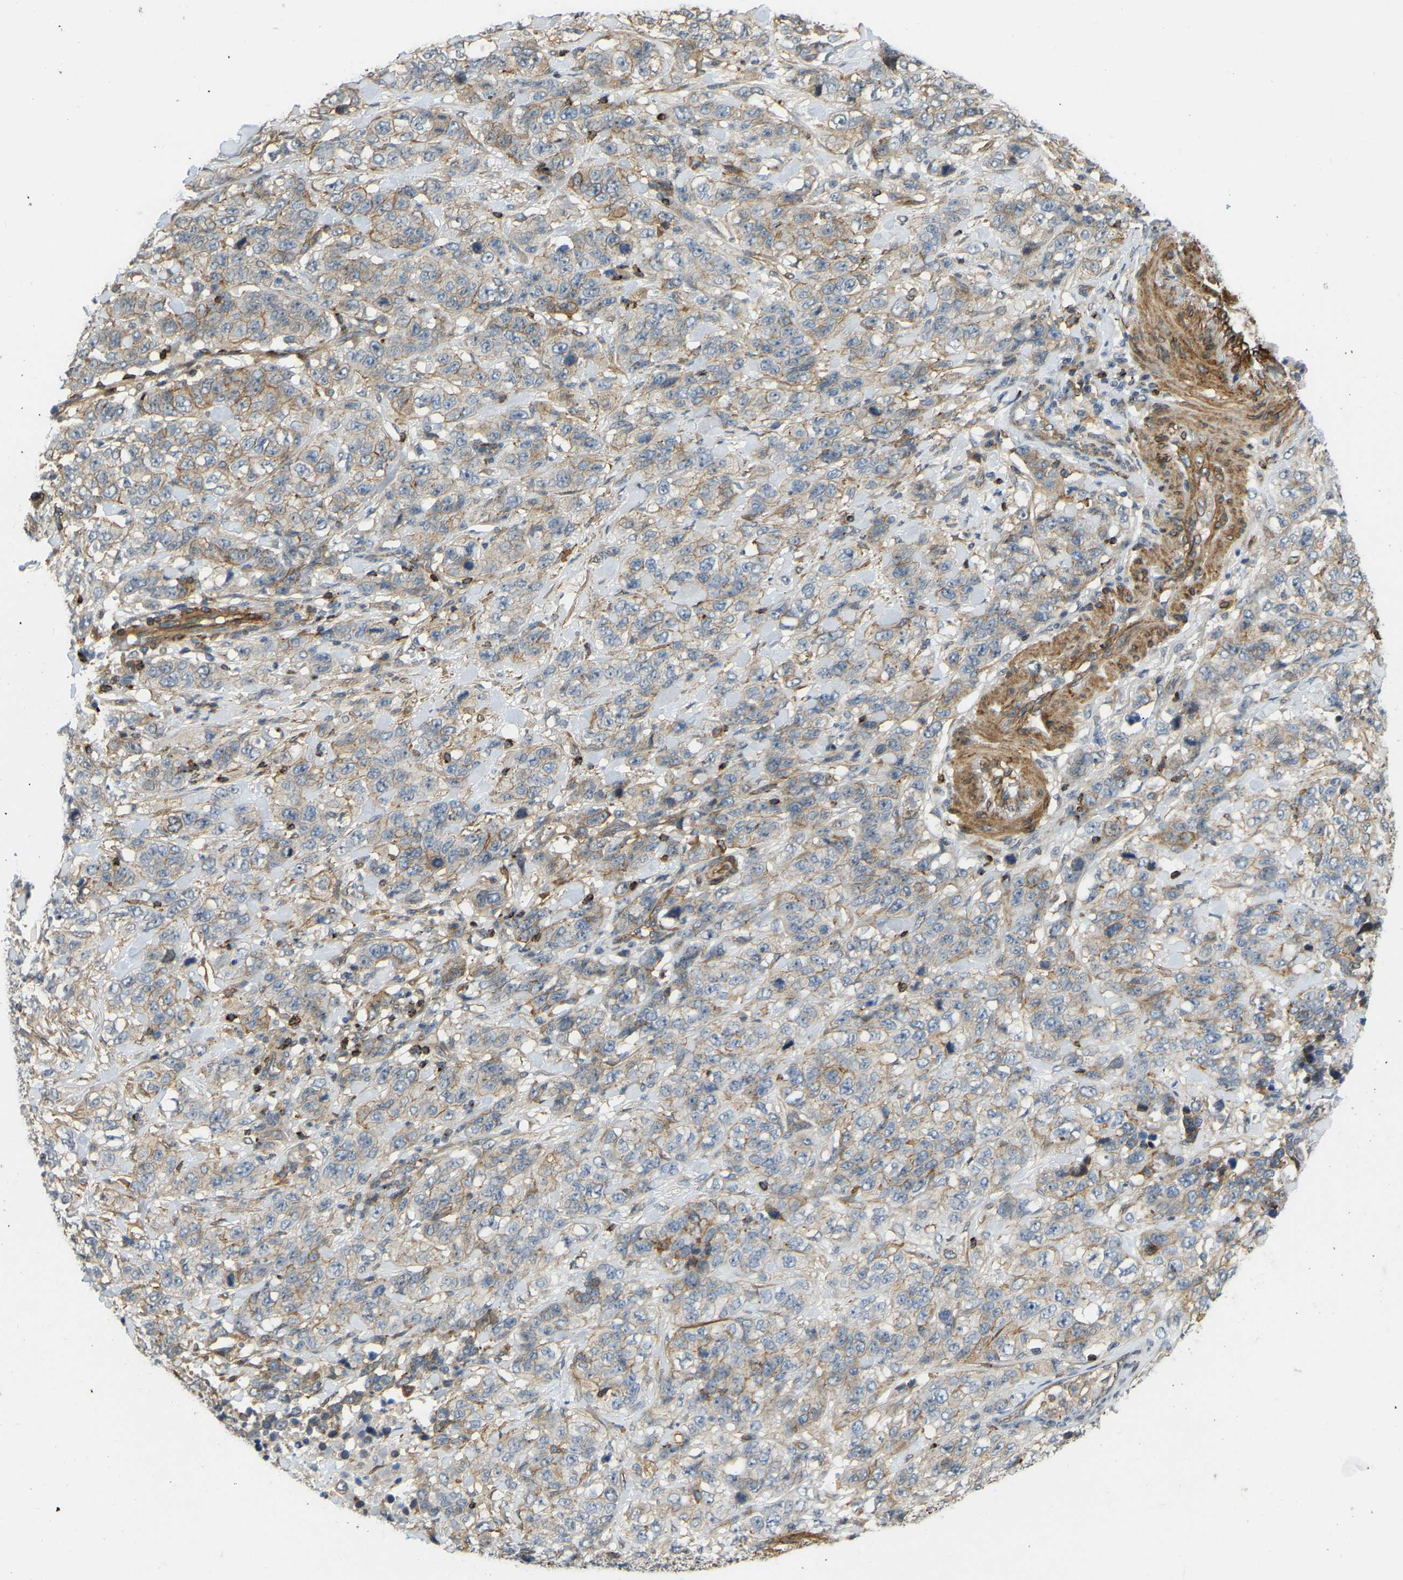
{"staining": {"intensity": "moderate", "quantity": ">75%", "location": "cytoplasmic/membranous"}, "tissue": "stomach cancer", "cell_type": "Tumor cells", "image_type": "cancer", "snomed": [{"axis": "morphology", "description": "Adenocarcinoma, NOS"}, {"axis": "topography", "description": "Stomach"}], "caption": "IHC micrograph of neoplastic tissue: stomach adenocarcinoma stained using immunohistochemistry demonstrates medium levels of moderate protein expression localized specifically in the cytoplasmic/membranous of tumor cells, appearing as a cytoplasmic/membranous brown color.", "gene": "KIAA1671", "patient": {"sex": "male", "age": 48}}